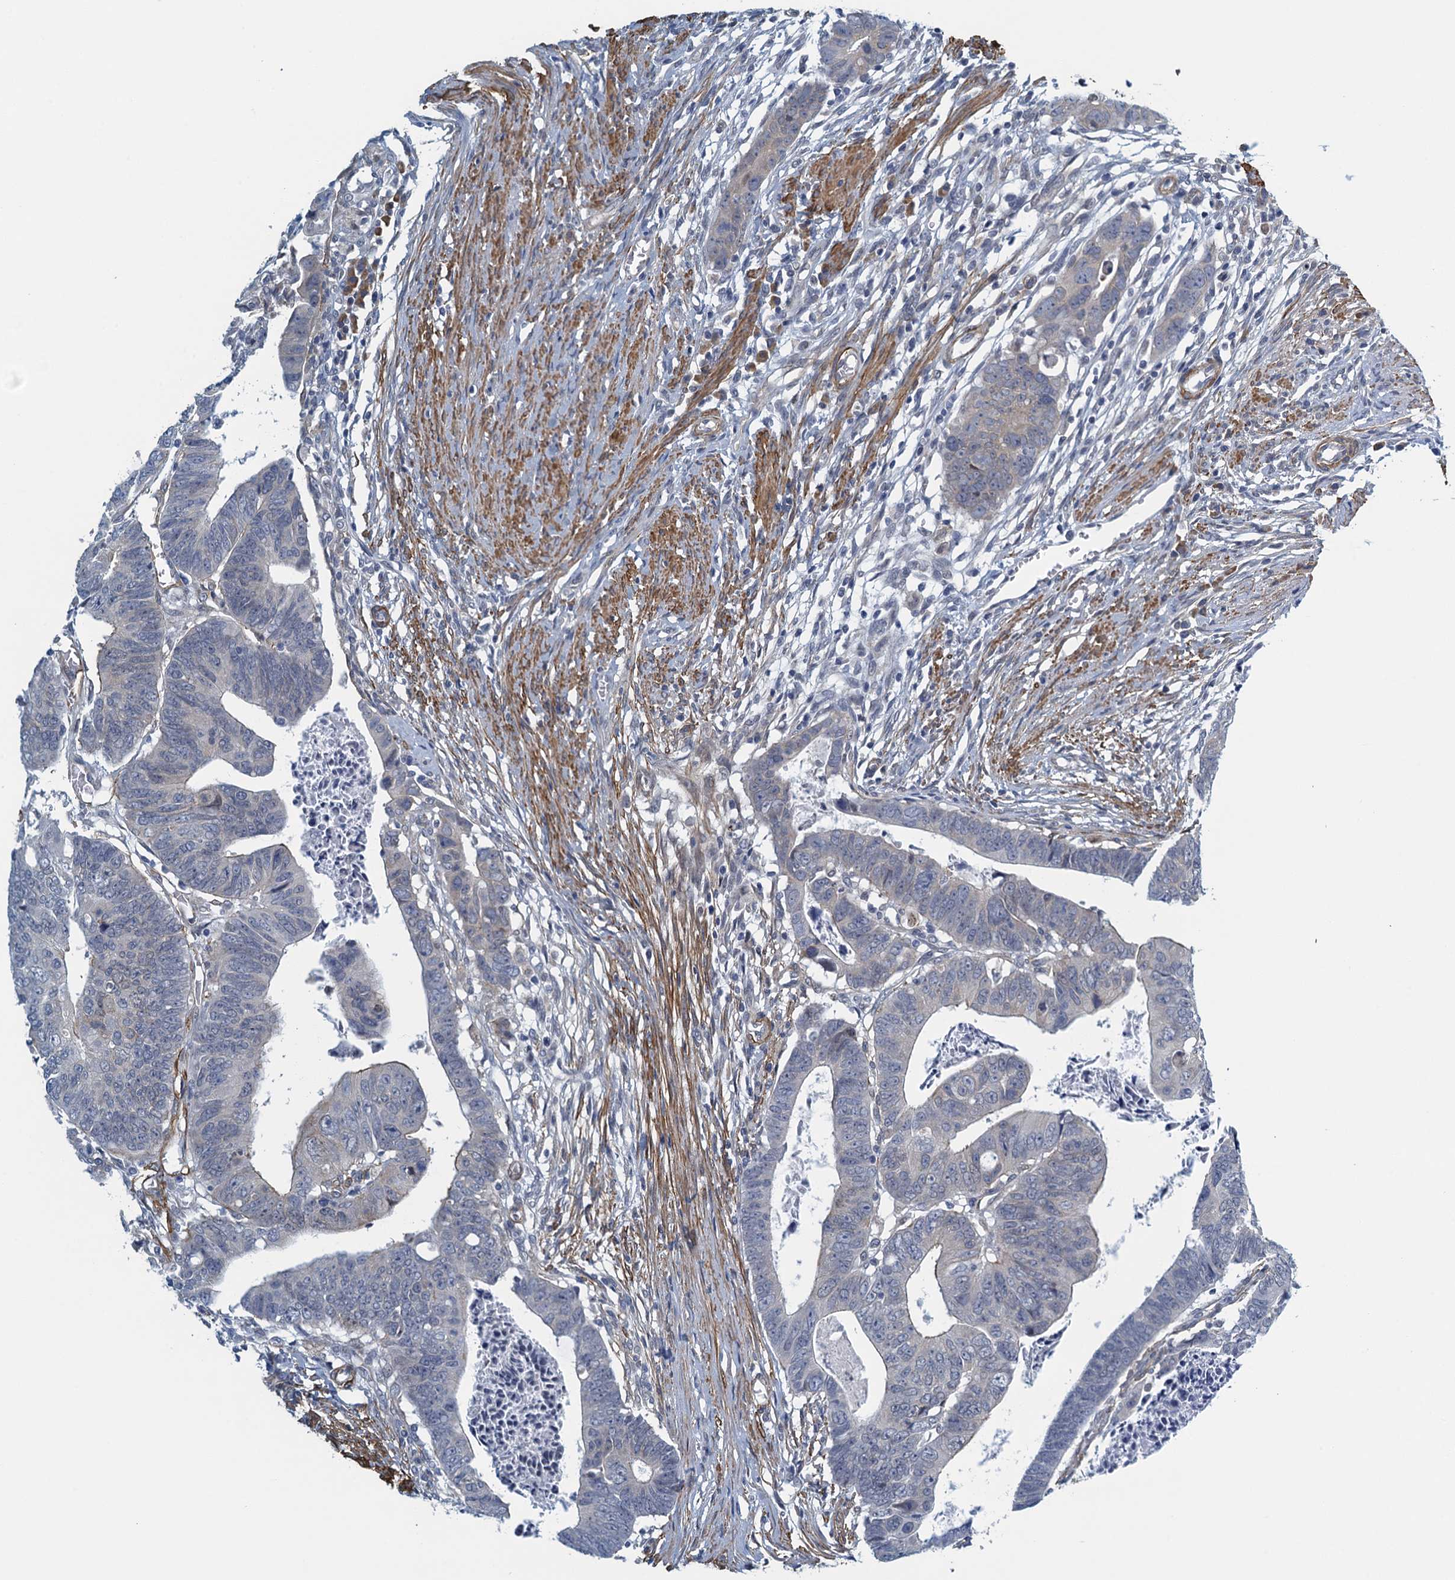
{"staining": {"intensity": "negative", "quantity": "none", "location": "none"}, "tissue": "colorectal cancer", "cell_type": "Tumor cells", "image_type": "cancer", "snomed": [{"axis": "morphology", "description": "Adenocarcinoma, NOS"}, {"axis": "topography", "description": "Rectum"}], "caption": "Immunohistochemical staining of human colorectal adenocarcinoma demonstrates no significant positivity in tumor cells. (Stains: DAB immunohistochemistry (IHC) with hematoxylin counter stain, Microscopy: brightfield microscopy at high magnification).", "gene": "ALG2", "patient": {"sex": "female", "age": 65}}